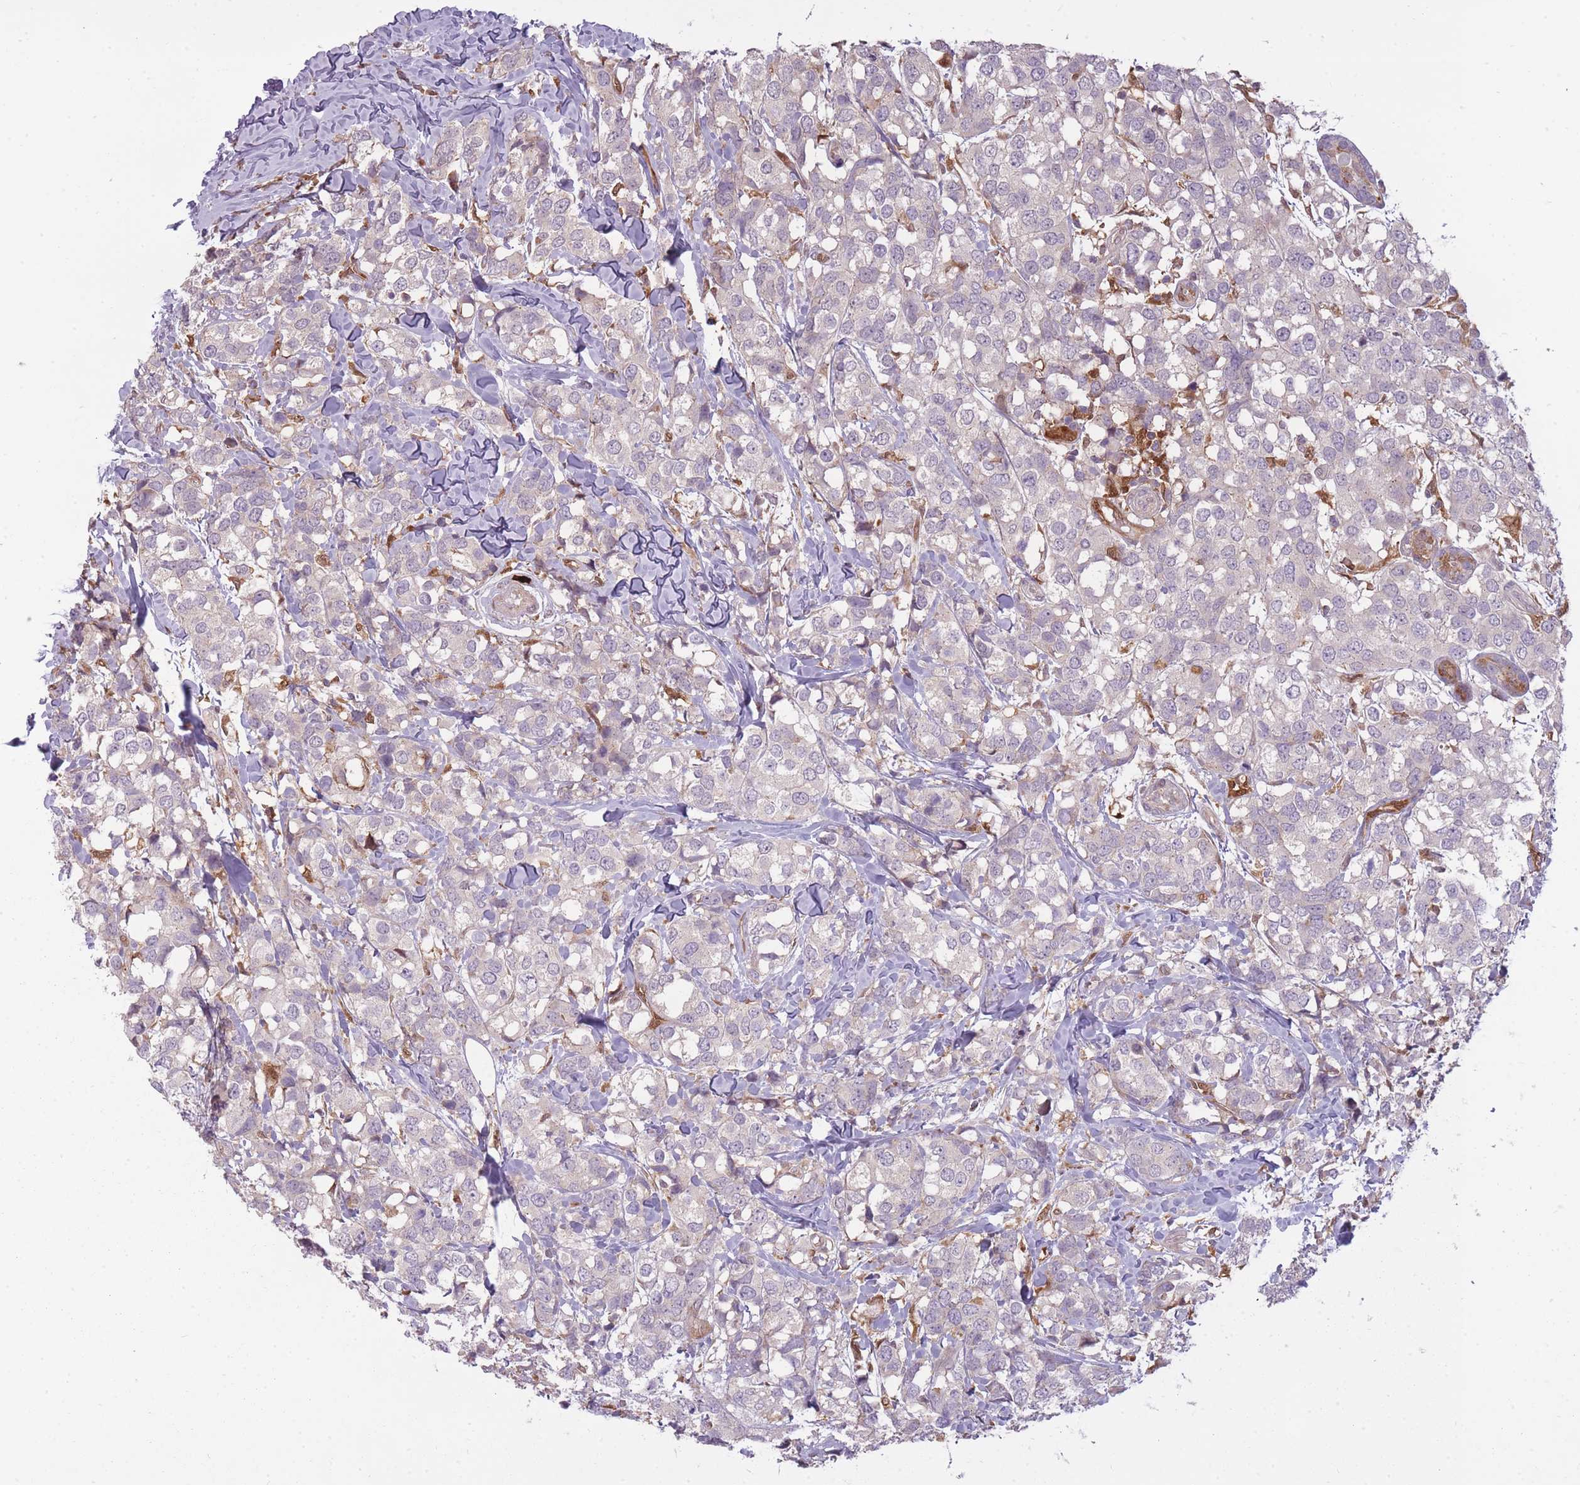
{"staining": {"intensity": "weak", "quantity": "<25%", "location": "cytoplasmic/membranous"}, "tissue": "breast cancer", "cell_type": "Tumor cells", "image_type": "cancer", "snomed": [{"axis": "morphology", "description": "Lobular carcinoma"}, {"axis": "topography", "description": "Breast"}], "caption": "DAB immunohistochemical staining of human breast lobular carcinoma exhibits no significant staining in tumor cells. Brightfield microscopy of immunohistochemistry (IHC) stained with DAB (brown) and hematoxylin (blue), captured at high magnification.", "gene": "LGALS9", "patient": {"sex": "female", "age": 59}}